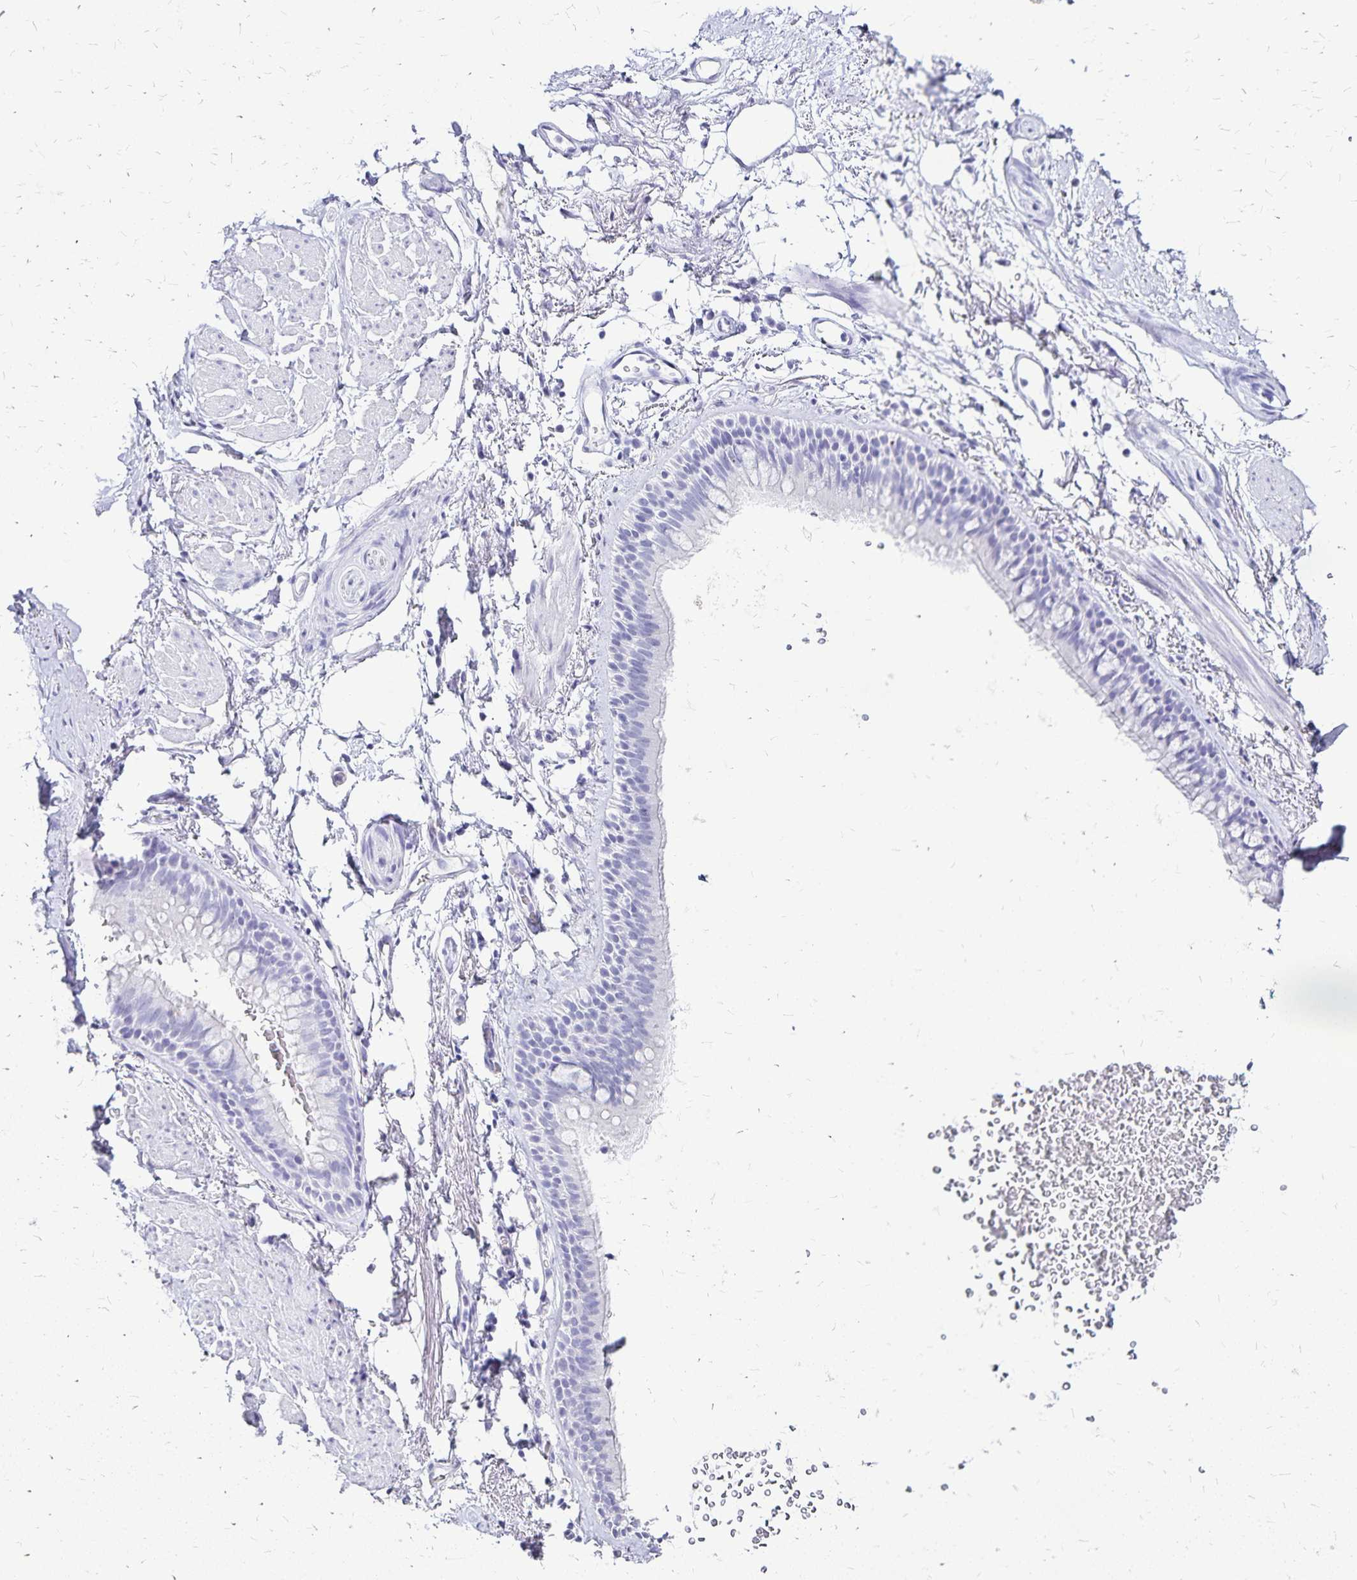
{"staining": {"intensity": "negative", "quantity": "none", "location": "none"}, "tissue": "adipose tissue", "cell_type": "Adipocytes", "image_type": "normal", "snomed": [{"axis": "morphology", "description": "Normal tissue, NOS"}, {"axis": "topography", "description": "Lymph node"}, {"axis": "topography", "description": "Cartilage tissue"}, {"axis": "topography", "description": "Bronchus"}], "caption": "Immunohistochemical staining of benign human adipose tissue displays no significant positivity in adipocytes. (DAB immunohistochemistry with hematoxylin counter stain).", "gene": "LIN28B", "patient": {"sex": "female", "age": 70}}